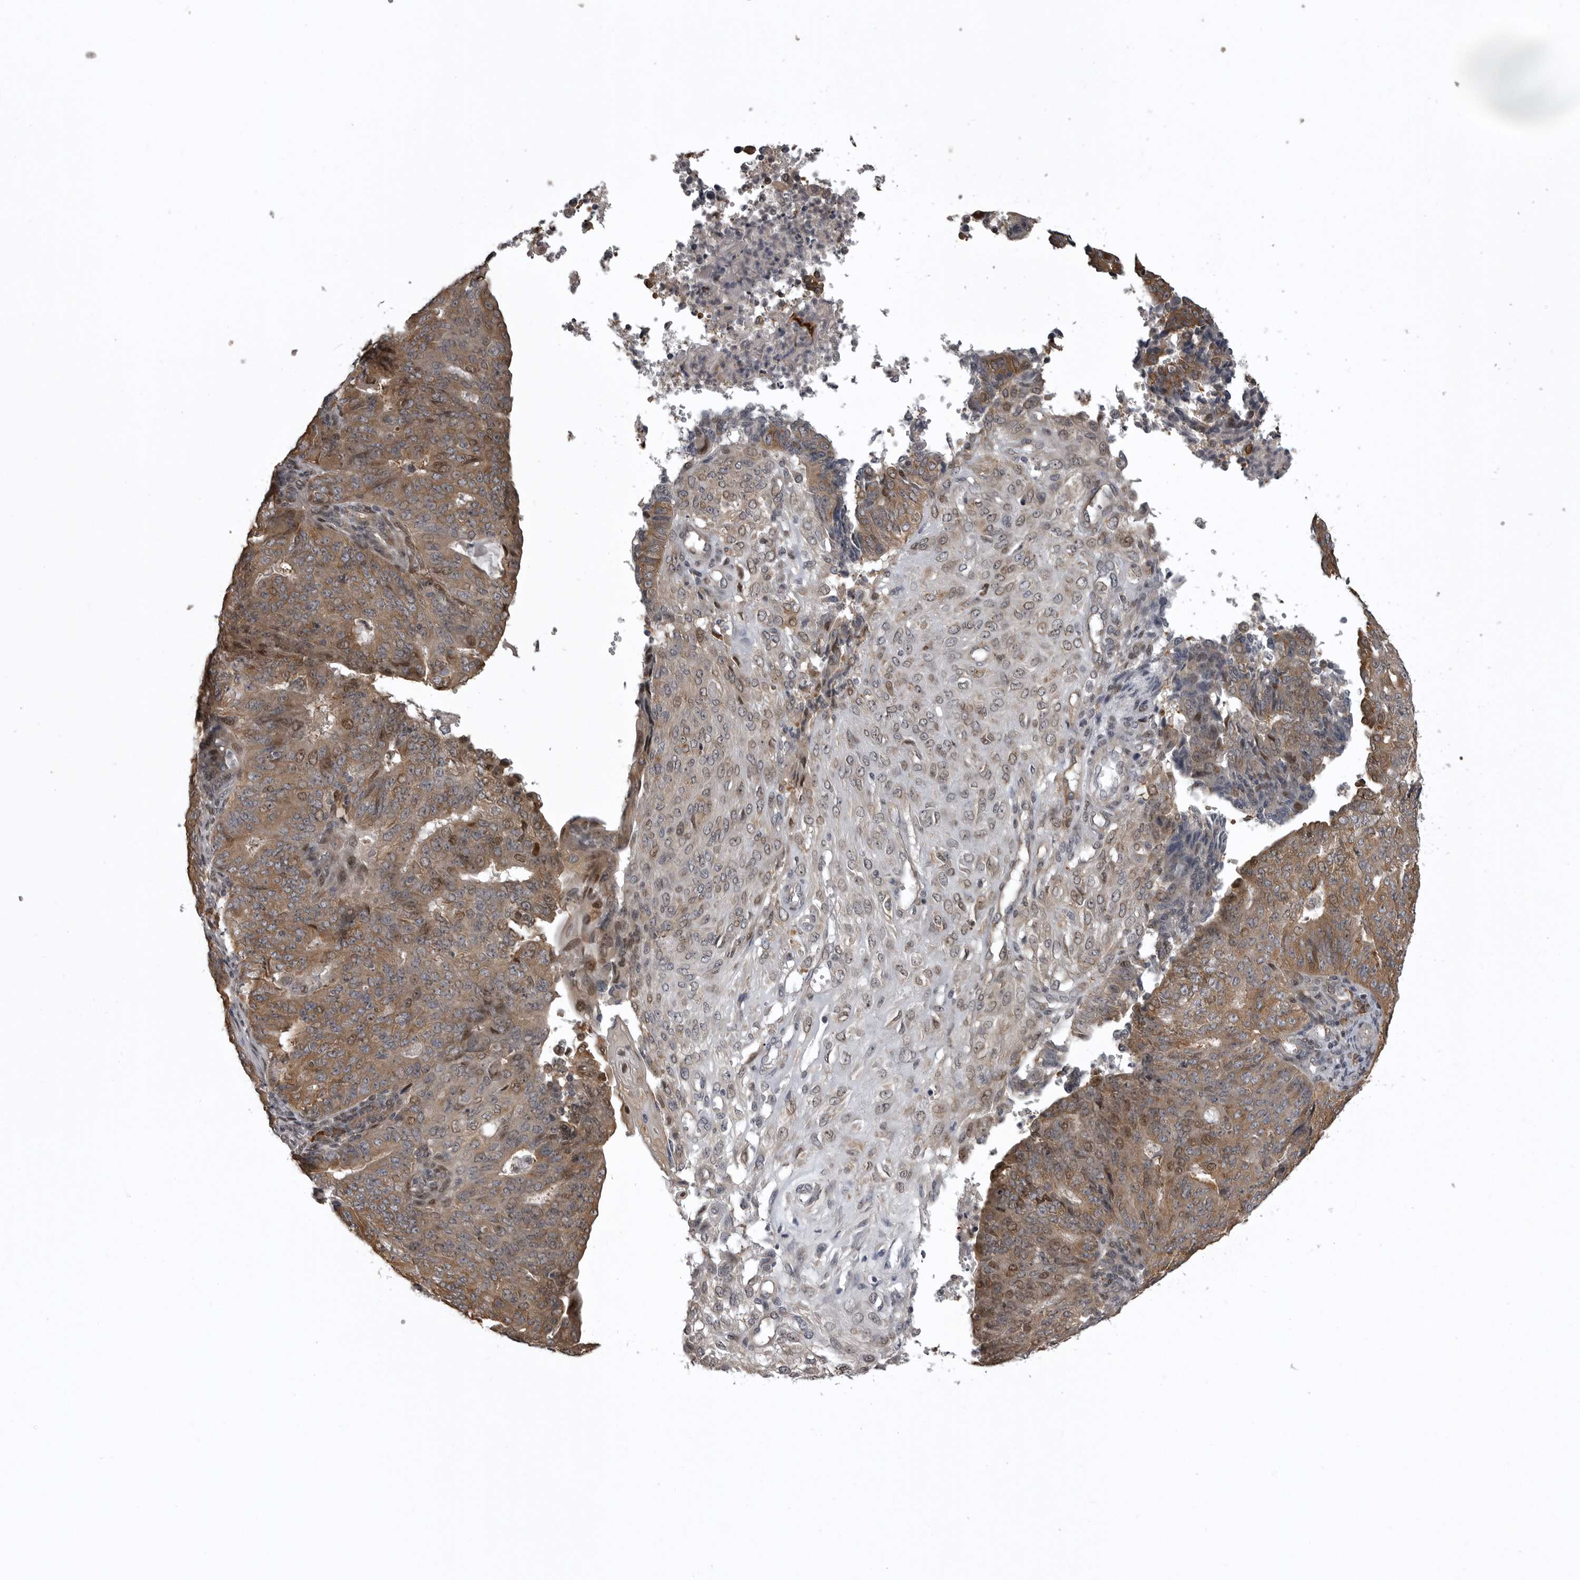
{"staining": {"intensity": "moderate", "quantity": ">75%", "location": "cytoplasmic/membranous"}, "tissue": "endometrial cancer", "cell_type": "Tumor cells", "image_type": "cancer", "snomed": [{"axis": "morphology", "description": "Adenocarcinoma, NOS"}, {"axis": "topography", "description": "Endometrium"}], "caption": "This photomicrograph shows endometrial cancer (adenocarcinoma) stained with immunohistochemistry (IHC) to label a protein in brown. The cytoplasmic/membranous of tumor cells show moderate positivity for the protein. Nuclei are counter-stained blue.", "gene": "SNX16", "patient": {"sex": "female", "age": 32}}